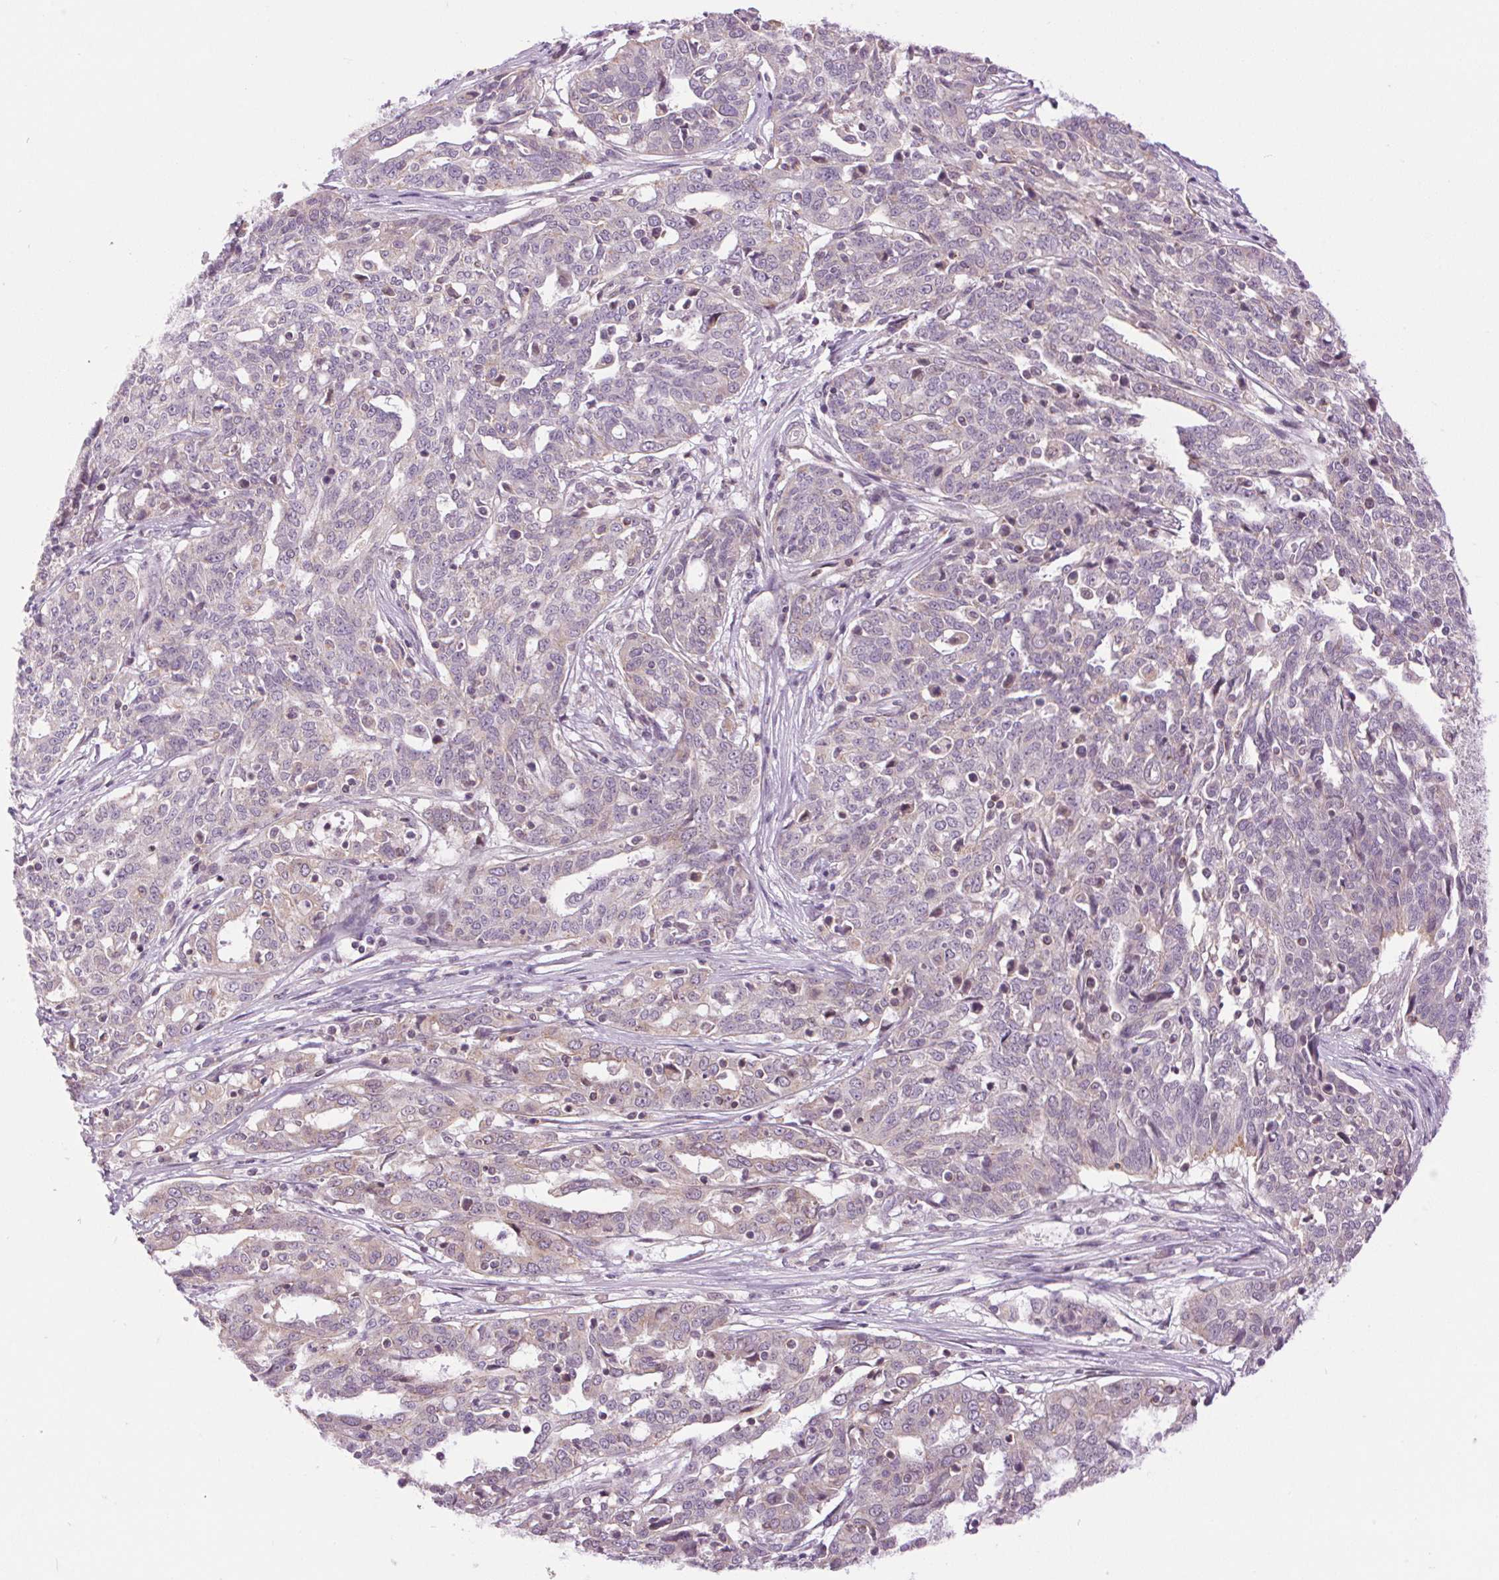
{"staining": {"intensity": "negative", "quantity": "none", "location": "none"}, "tissue": "ovarian cancer", "cell_type": "Tumor cells", "image_type": "cancer", "snomed": [{"axis": "morphology", "description": "Cystadenocarcinoma, serous, NOS"}, {"axis": "topography", "description": "Ovary"}], "caption": "Tumor cells are negative for protein expression in human ovarian cancer (serous cystadenocarcinoma).", "gene": "SMIM13", "patient": {"sex": "female", "age": 67}}